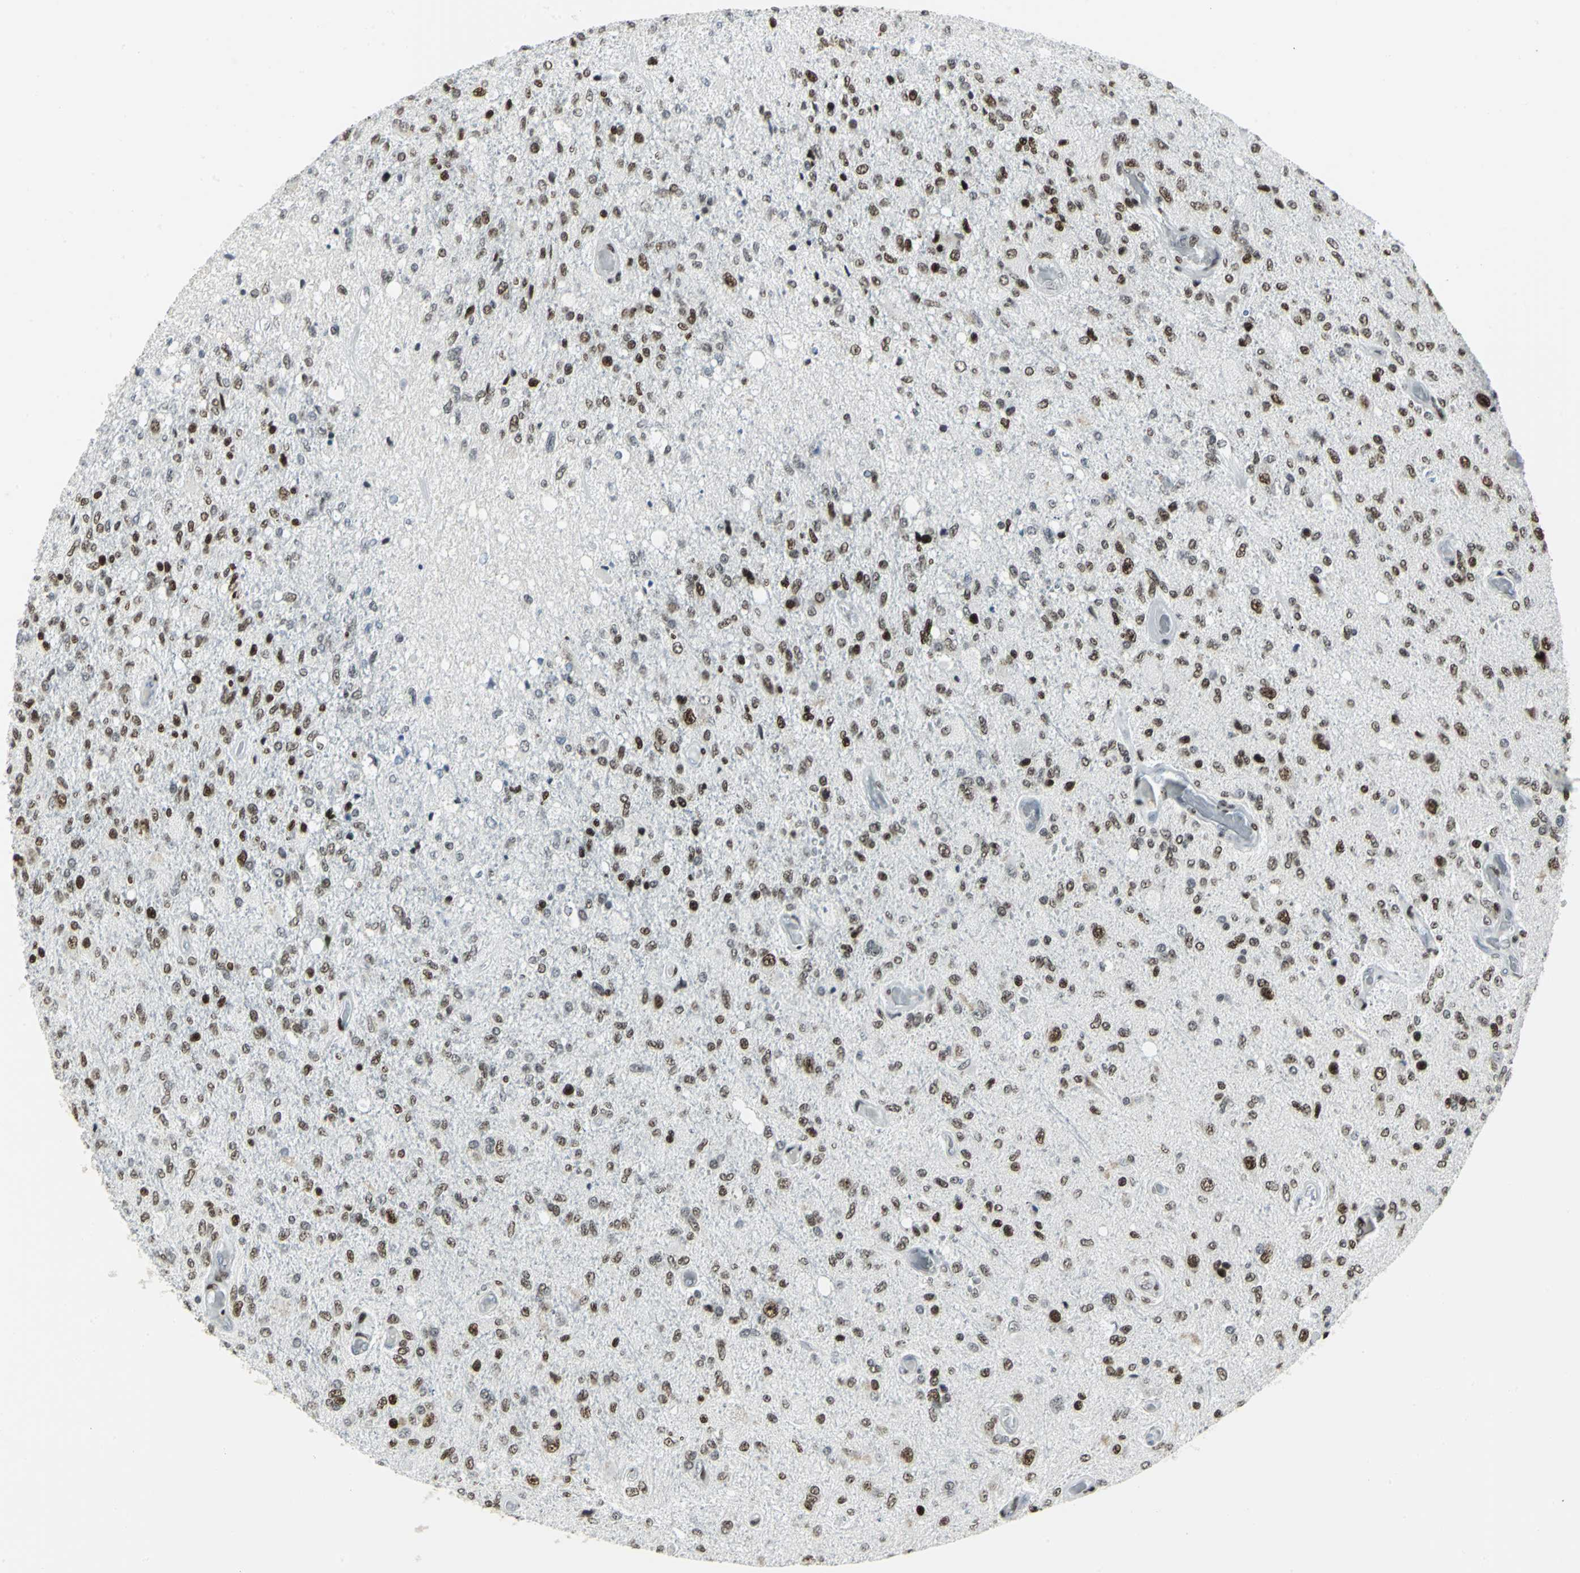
{"staining": {"intensity": "moderate", "quantity": ">75%", "location": "nuclear"}, "tissue": "glioma", "cell_type": "Tumor cells", "image_type": "cancer", "snomed": [{"axis": "morphology", "description": "Normal tissue, NOS"}, {"axis": "morphology", "description": "Glioma, malignant, High grade"}, {"axis": "topography", "description": "Cerebral cortex"}], "caption": "Tumor cells demonstrate moderate nuclear positivity in approximately >75% of cells in high-grade glioma (malignant).", "gene": "SMARCA4", "patient": {"sex": "male", "age": 77}}